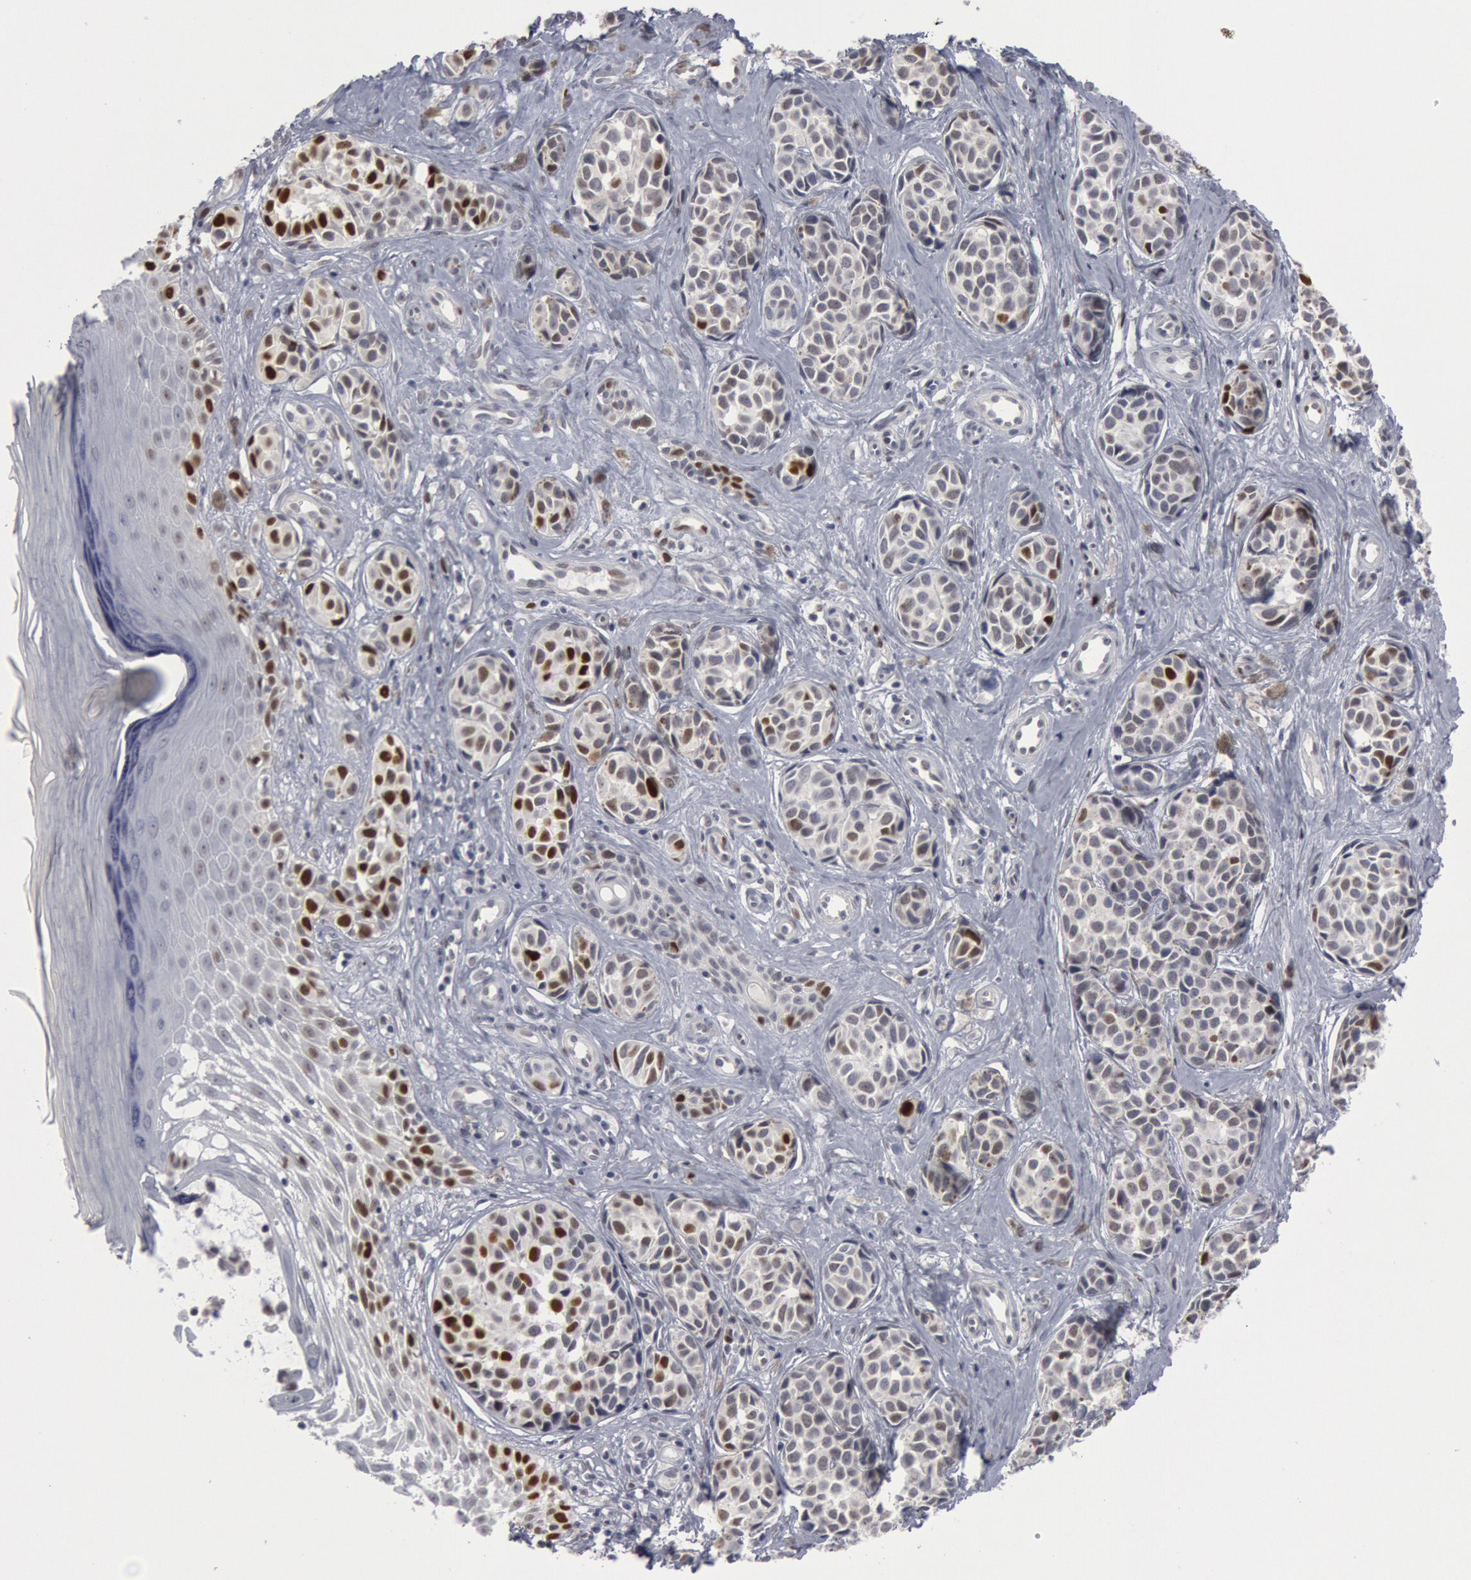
{"staining": {"intensity": "strong", "quantity": "25%-75%", "location": "nuclear"}, "tissue": "melanoma", "cell_type": "Tumor cells", "image_type": "cancer", "snomed": [{"axis": "morphology", "description": "Malignant melanoma, NOS"}, {"axis": "topography", "description": "Skin"}], "caption": "Brown immunohistochemical staining in malignant melanoma shows strong nuclear staining in approximately 25%-75% of tumor cells.", "gene": "WDHD1", "patient": {"sex": "male", "age": 79}}